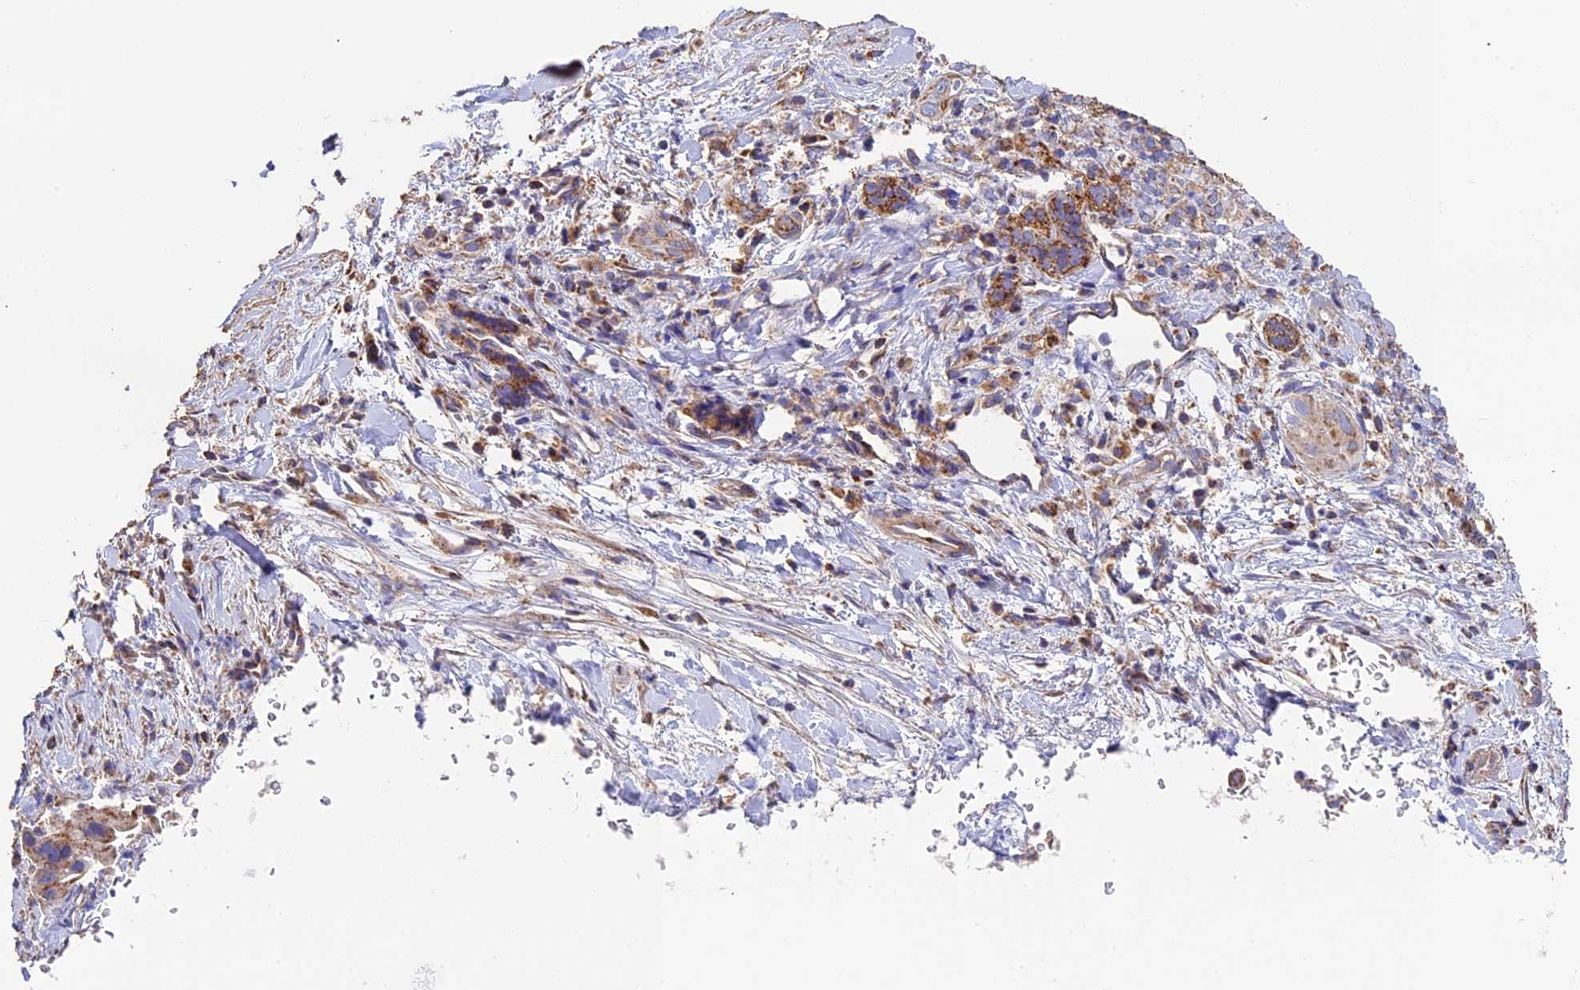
{"staining": {"intensity": "strong", "quantity": "25%-75%", "location": "cytoplasmic/membranous"}, "tissue": "pancreatic cancer", "cell_type": "Tumor cells", "image_type": "cancer", "snomed": [{"axis": "morphology", "description": "Adenocarcinoma, NOS"}, {"axis": "topography", "description": "Pancreas"}], "caption": "Pancreatic cancer (adenocarcinoma) stained with IHC exhibits strong cytoplasmic/membranous staining in about 25%-75% of tumor cells. (DAB = brown stain, brightfield microscopy at high magnification).", "gene": "ADAT1", "patient": {"sex": "female", "age": 78}}